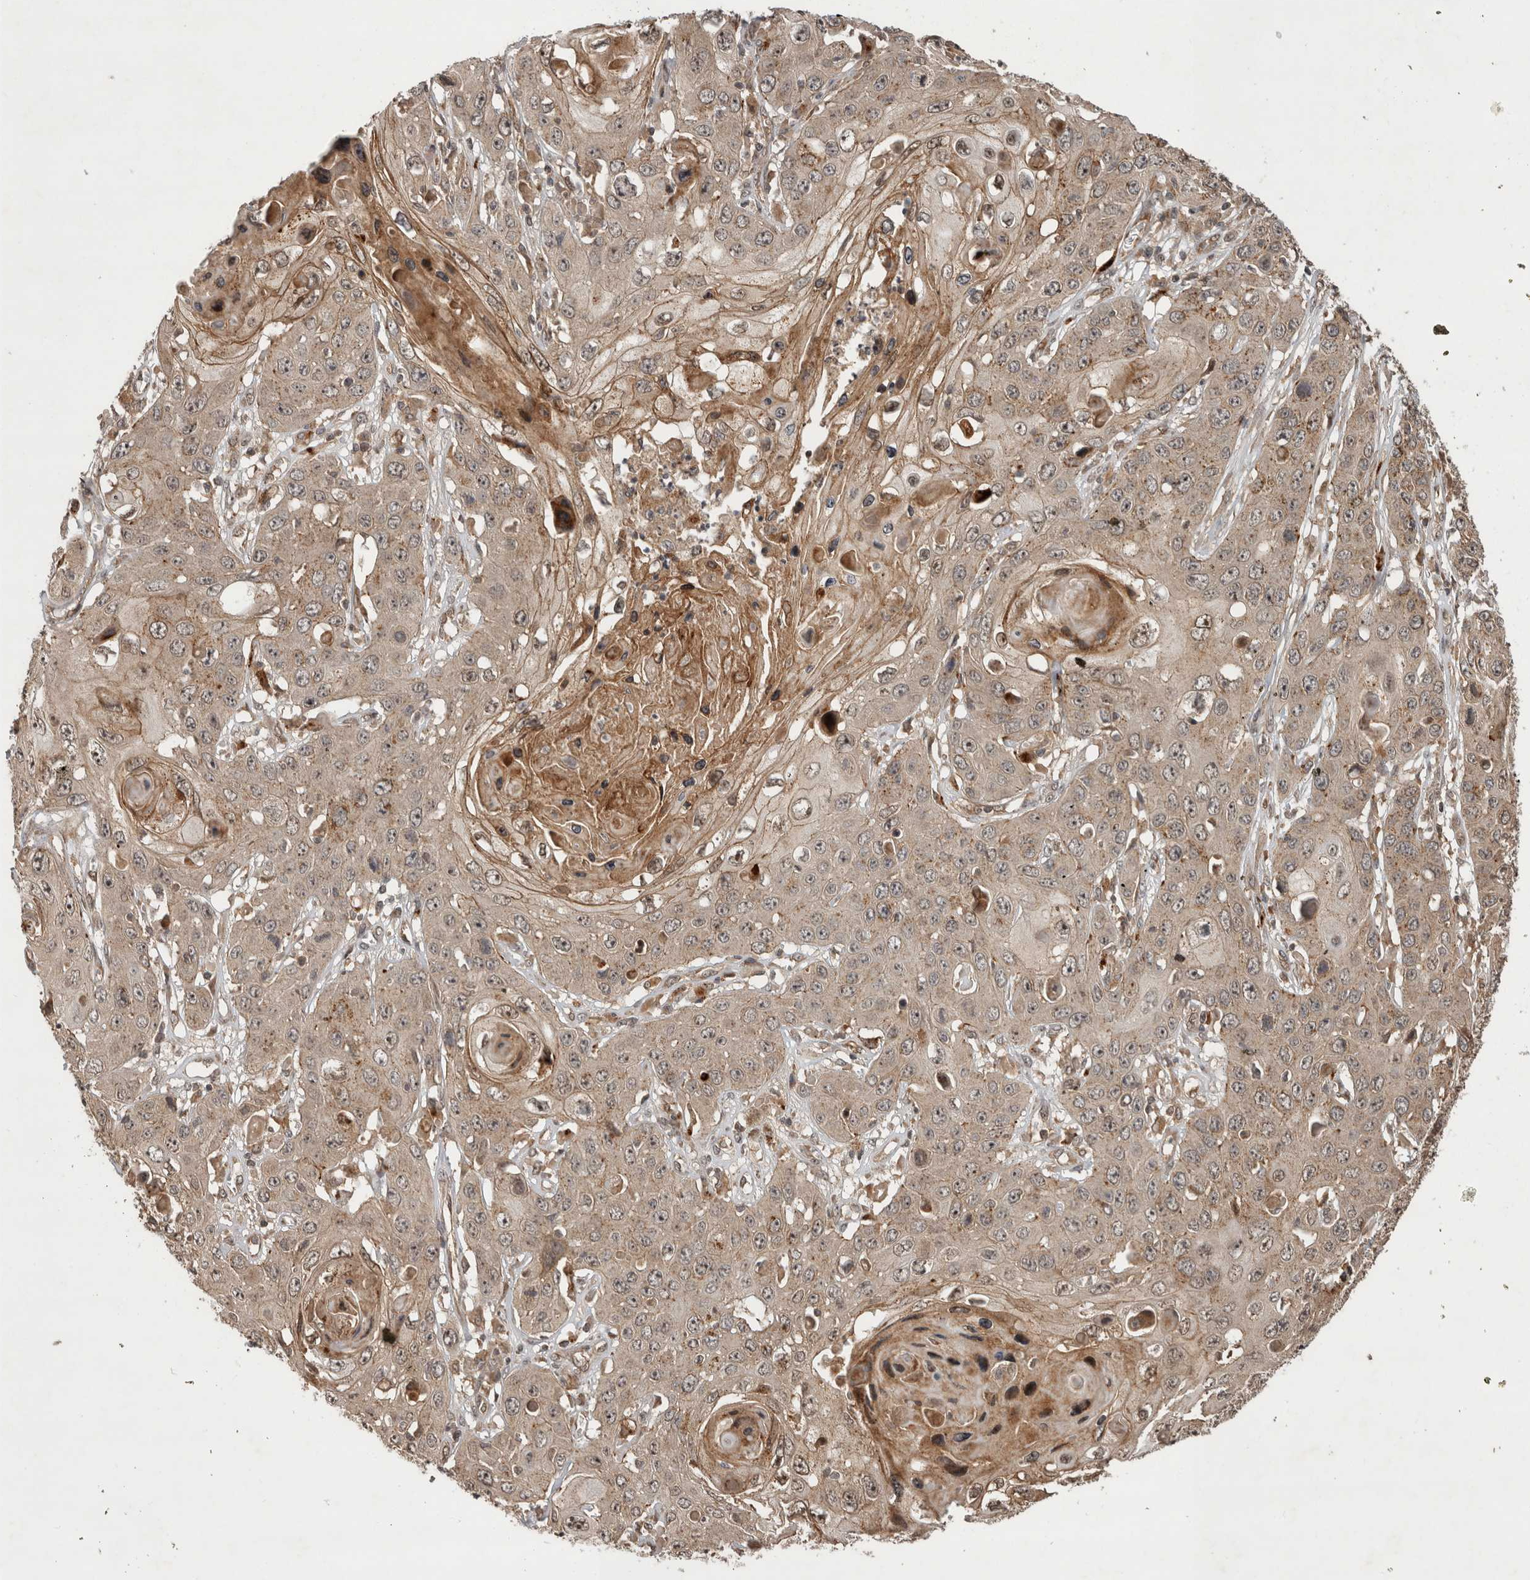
{"staining": {"intensity": "weak", "quantity": ">75%", "location": "cytoplasmic/membranous"}, "tissue": "skin cancer", "cell_type": "Tumor cells", "image_type": "cancer", "snomed": [{"axis": "morphology", "description": "Squamous cell carcinoma, NOS"}, {"axis": "topography", "description": "Skin"}], "caption": "Protein staining of skin squamous cell carcinoma tissue displays weak cytoplasmic/membranous staining in about >75% of tumor cells. The staining was performed using DAB, with brown indicating positive protein expression. Nuclei are stained blue with hematoxylin.", "gene": "PITPNC1", "patient": {"sex": "male", "age": 55}}